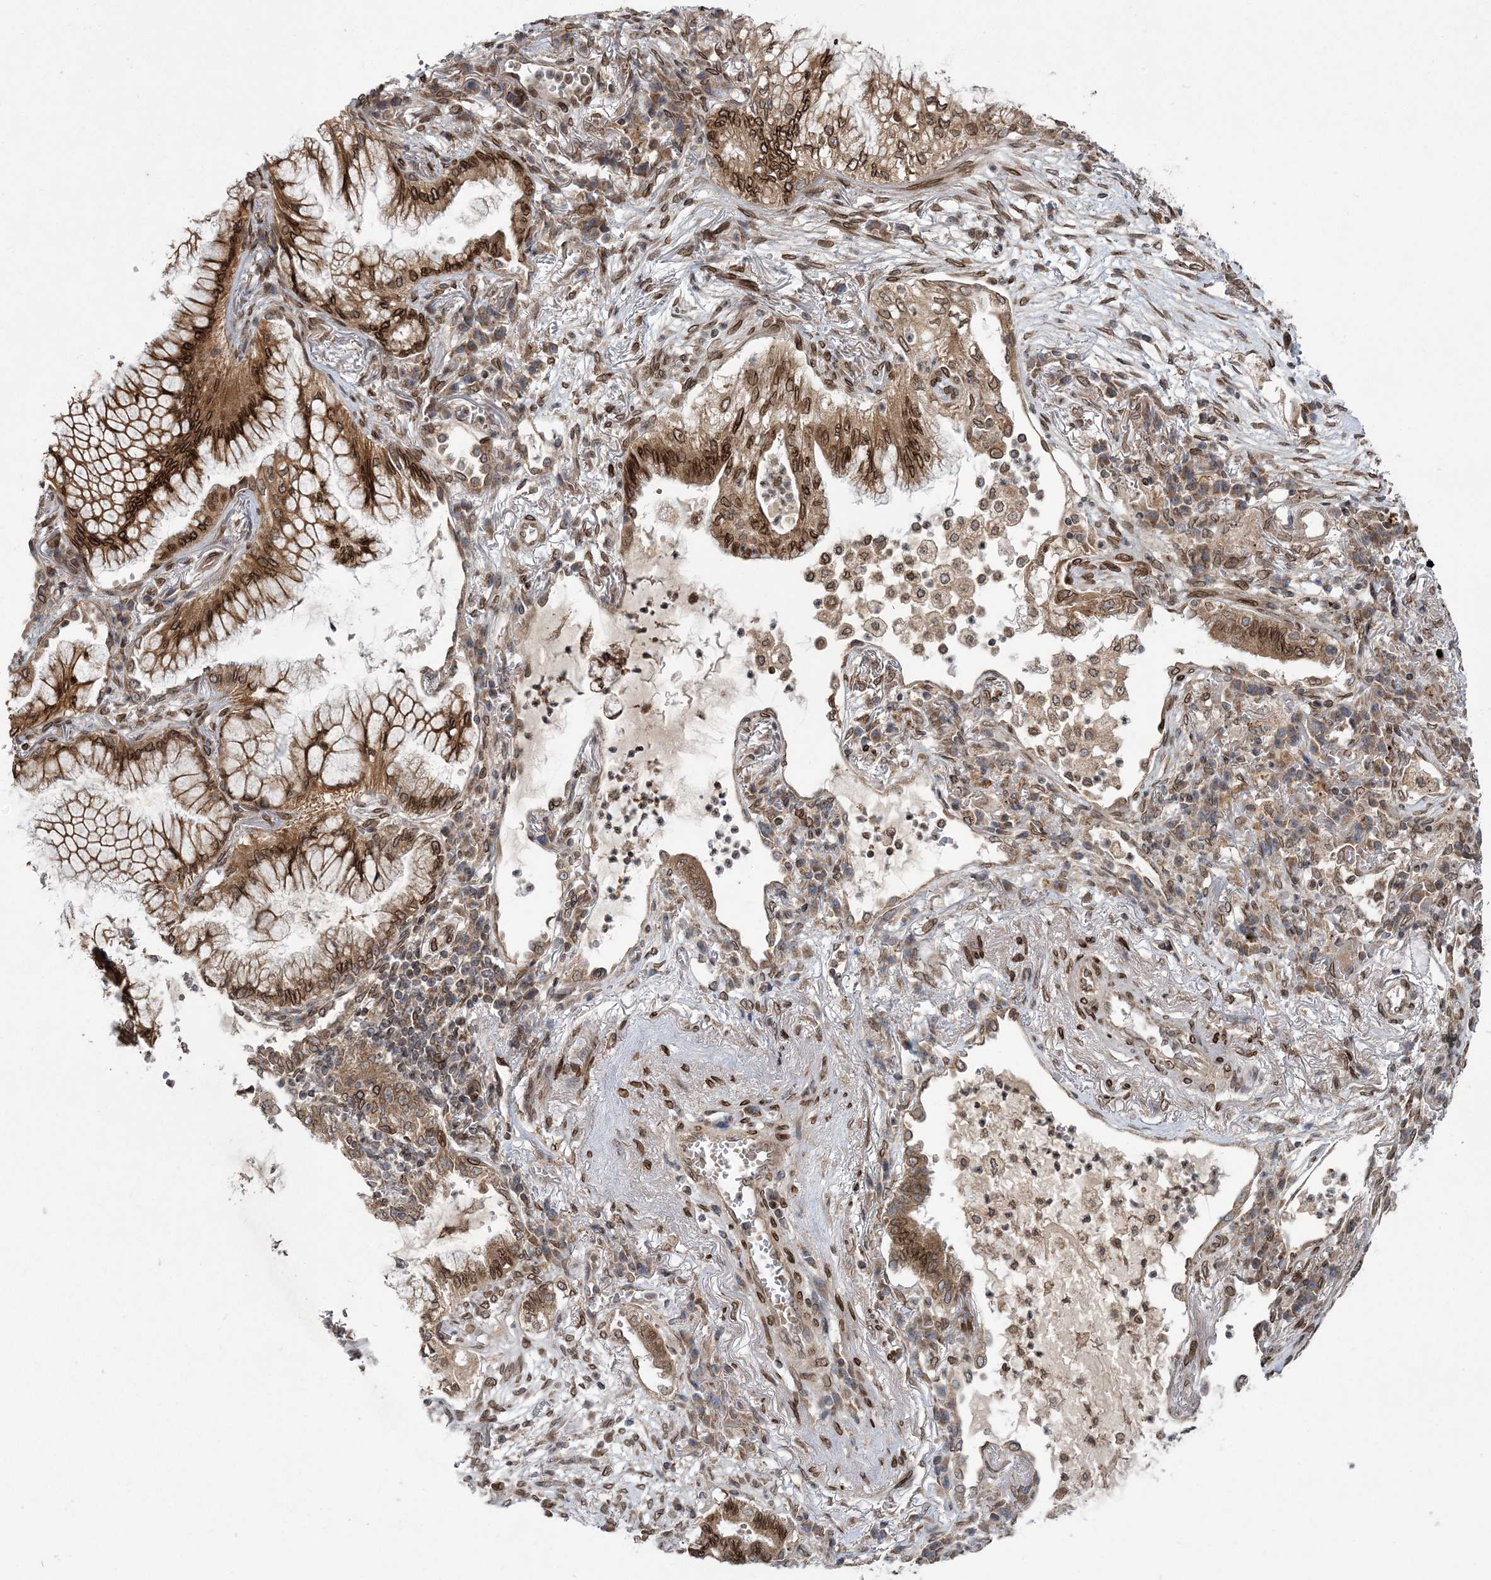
{"staining": {"intensity": "moderate", "quantity": ">75%", "location": "cytoplasmic/membranous,nuclear"}, "tissue": "lung cancer", "cell_type": "Tumor cells", "image_type": "cancer", "snomed": [{"axis": "morphology", "description": "Adenocarcinoma, NOS"}, {"axis": "topography", "description": "Lung"}], "caption": "The histopathology image demonstrates immunohistochemical staining of lung cancer. There is moderate cytoplasmic/membranous and nuclear staining is identified in about >75% of tumor cells.", "gene": "DNAJC27", "patient": {"sex": "female", "age": 70}}